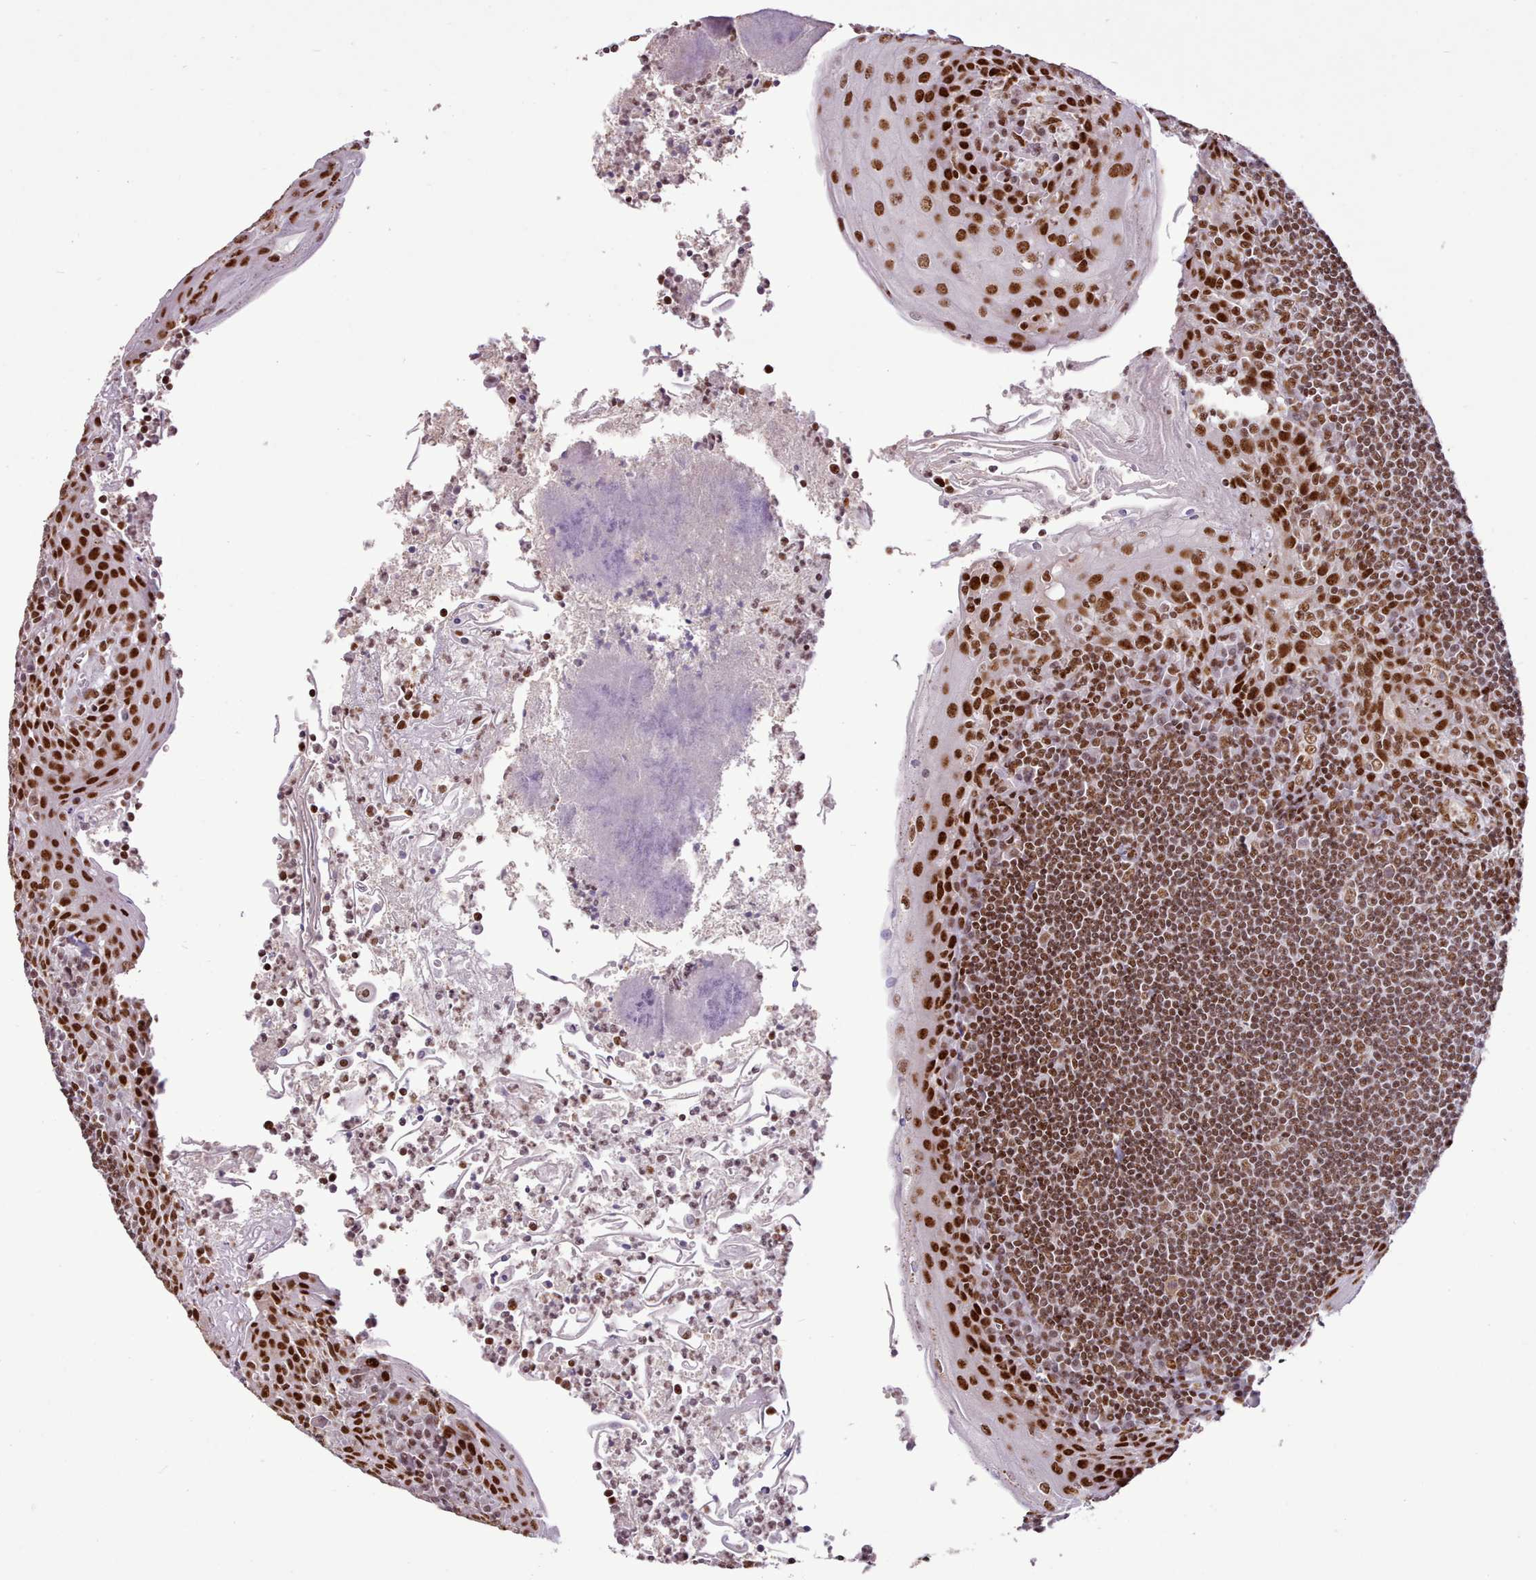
{"staining": {"intensity": "moderate", "quantity": ">75%", "location": "nuclear"}, "tissue": "tonsil", "cell_type": "Germinal center cells", "image_type": "normal", "snomed": [{"axis": "morphology", "description": "Normal tissue, NOS"}, {"axis": "topography", "description": "Tonsil"}], "caption": "Protein staining shows moderate nuclear staining in approximately >75% of germinal center cells in normal tonsil. Immunohistochemistry stains the protein in brown and the nuclei are stained blue.", "gene": "TAF15", "patient": {"sex": "male", "age": 27}}